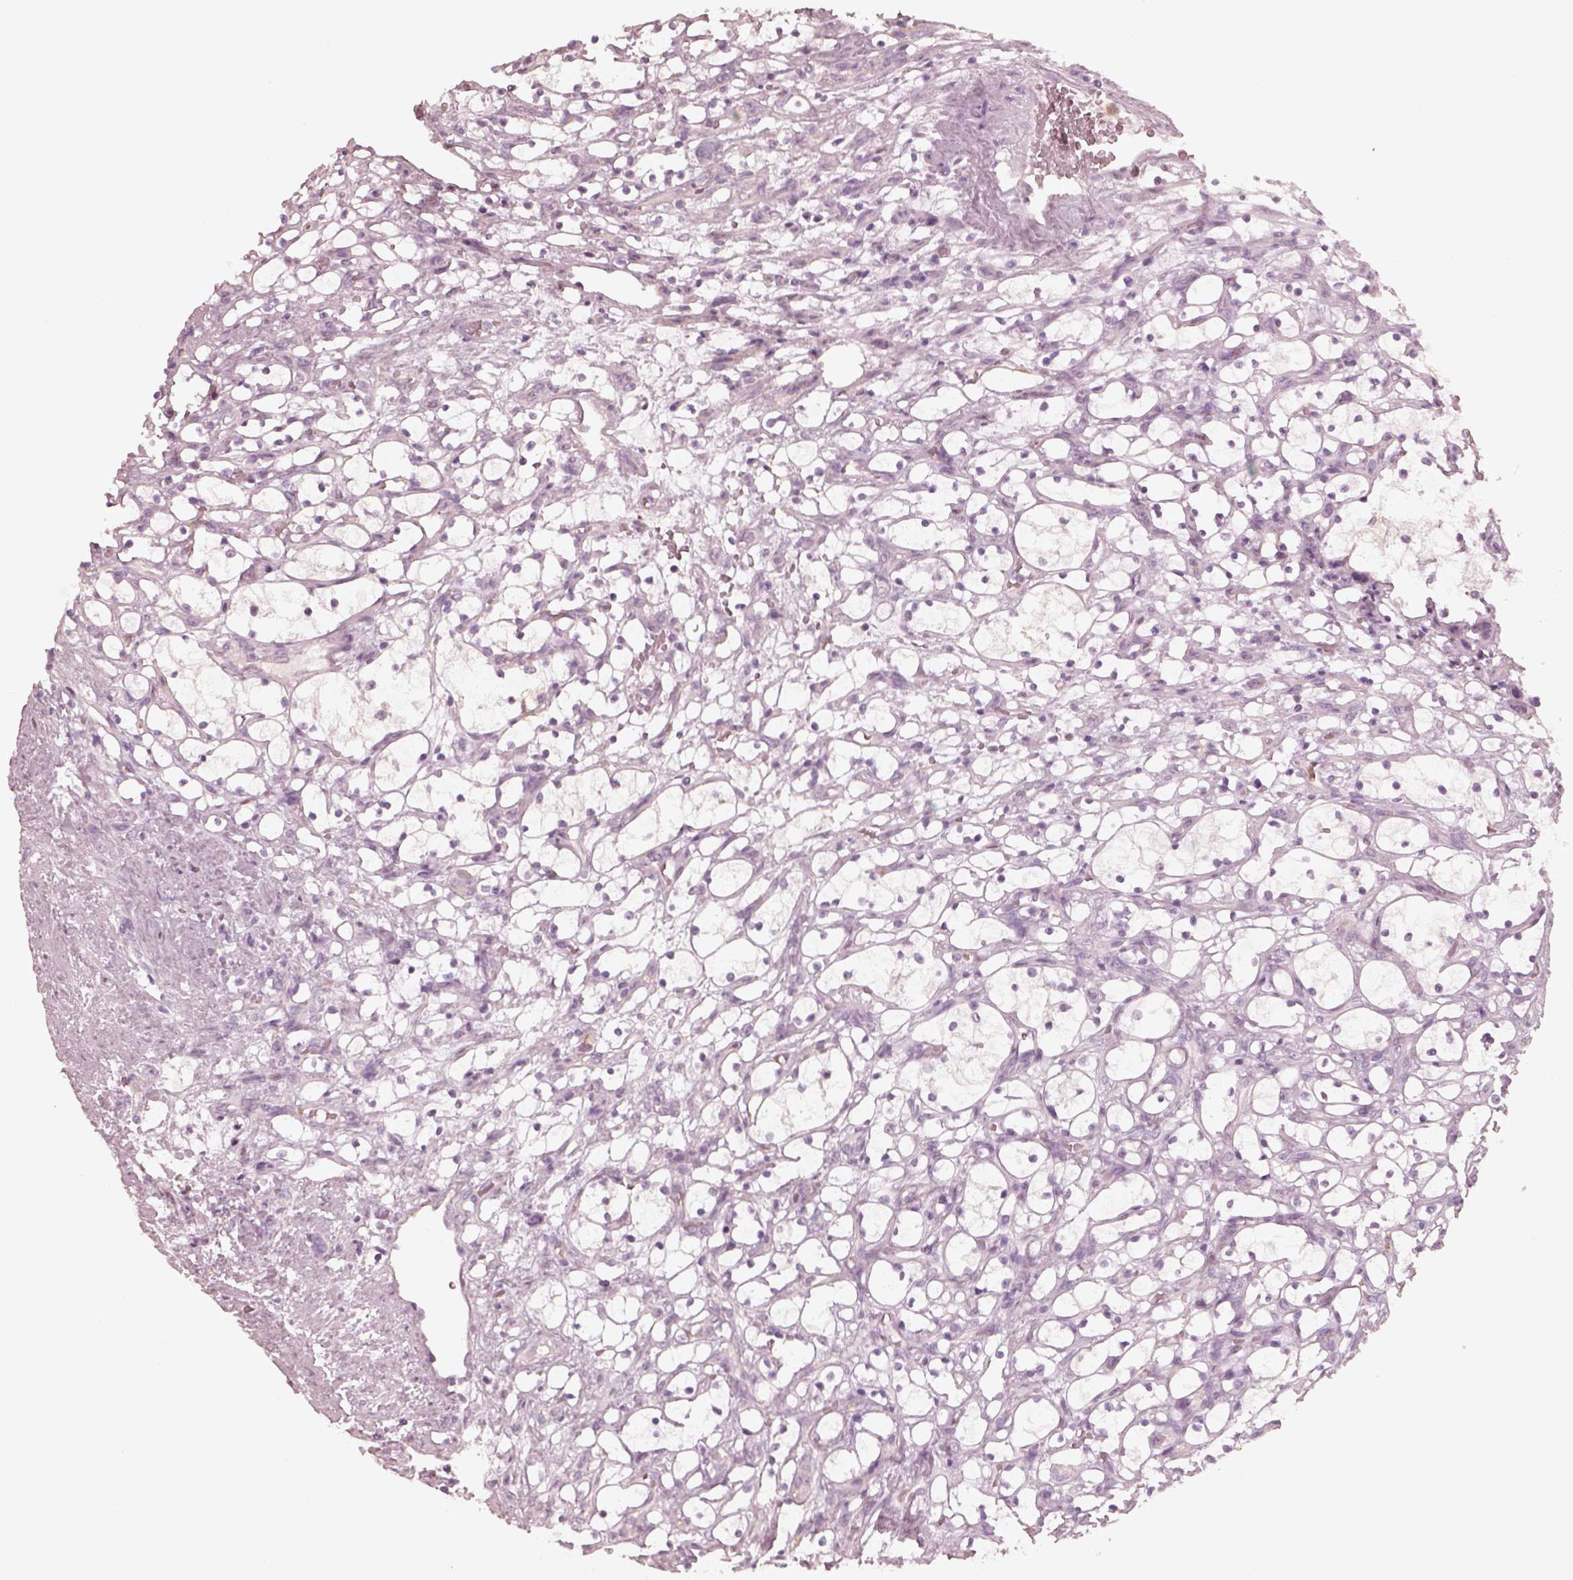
{"staining": {"intensity": "negative", "quantity": "none", "location": "none"}, "tissue": "renal cancer", "cell_type": "Tumor cells", "image_type": "cancer", "snomed": [{"axis": "morphology", "description": "Adenocarcinoma, NOS"}, {"axis": "topography", "description": "Kidney"}], "caption": "A micrograph of human renal cancer is negative for staining in tumor cells.", "gene": "GPRIN1", "patient": {"sex": "female", "age": 69}}